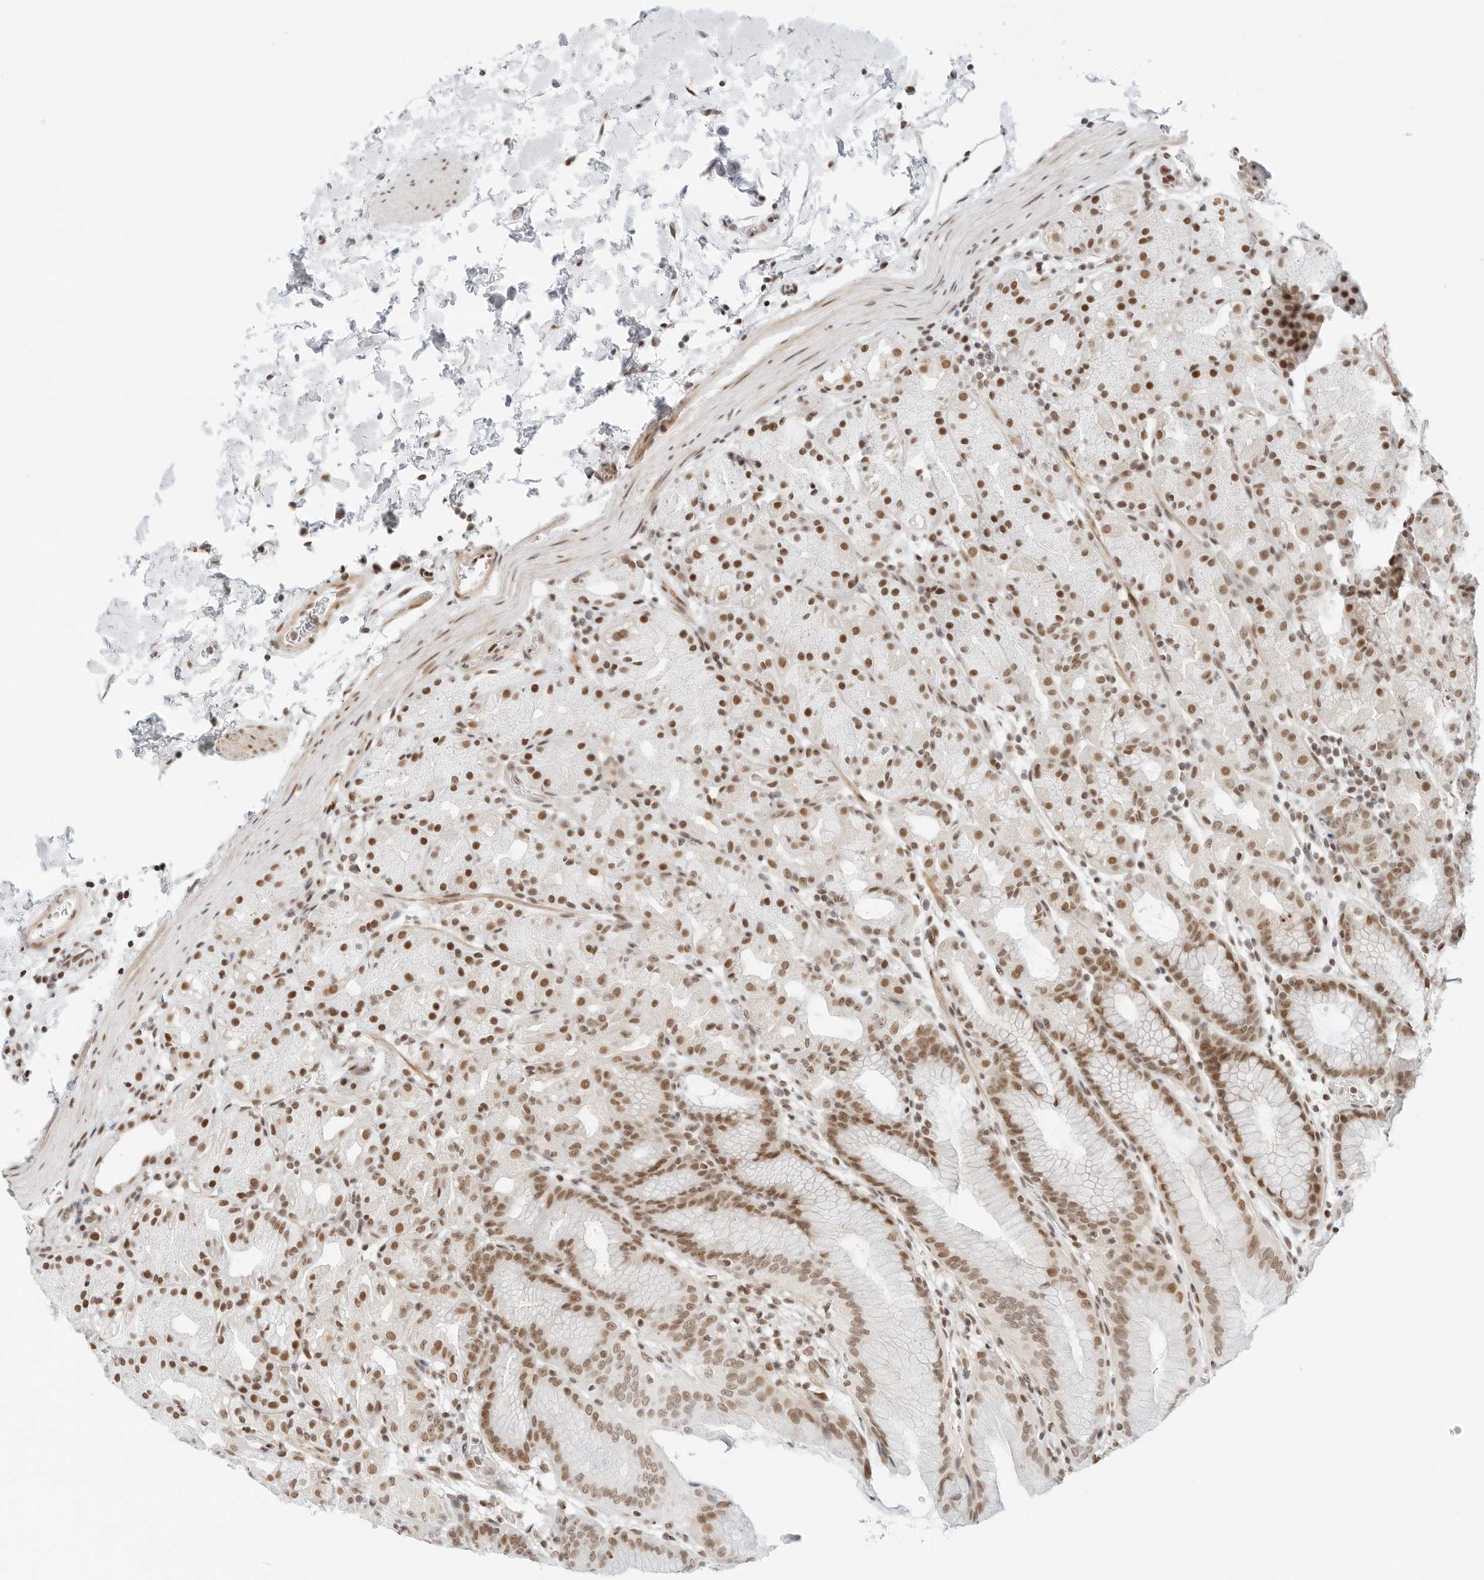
{"staining": {"intensity": "moderate", "quantity": ">75%", "location": "nuclear"}, "tissue": "stomach", "cell_type": "Glandular cells", "image_type": "normal", "snomed": [{"axis": "morphology", "description": "Normal tissue, NOS"}, {"axis": "topography", "description": "Stomach, upper"}], "caption": "Immunohistochemistry (IHC) of unremarkable human stomach reveals medium levels of moderate nuclear positivity in approximately >75% of glandular cells.", "gene": "CRTC2", "patient": {"sex": "male", "age": 48}}